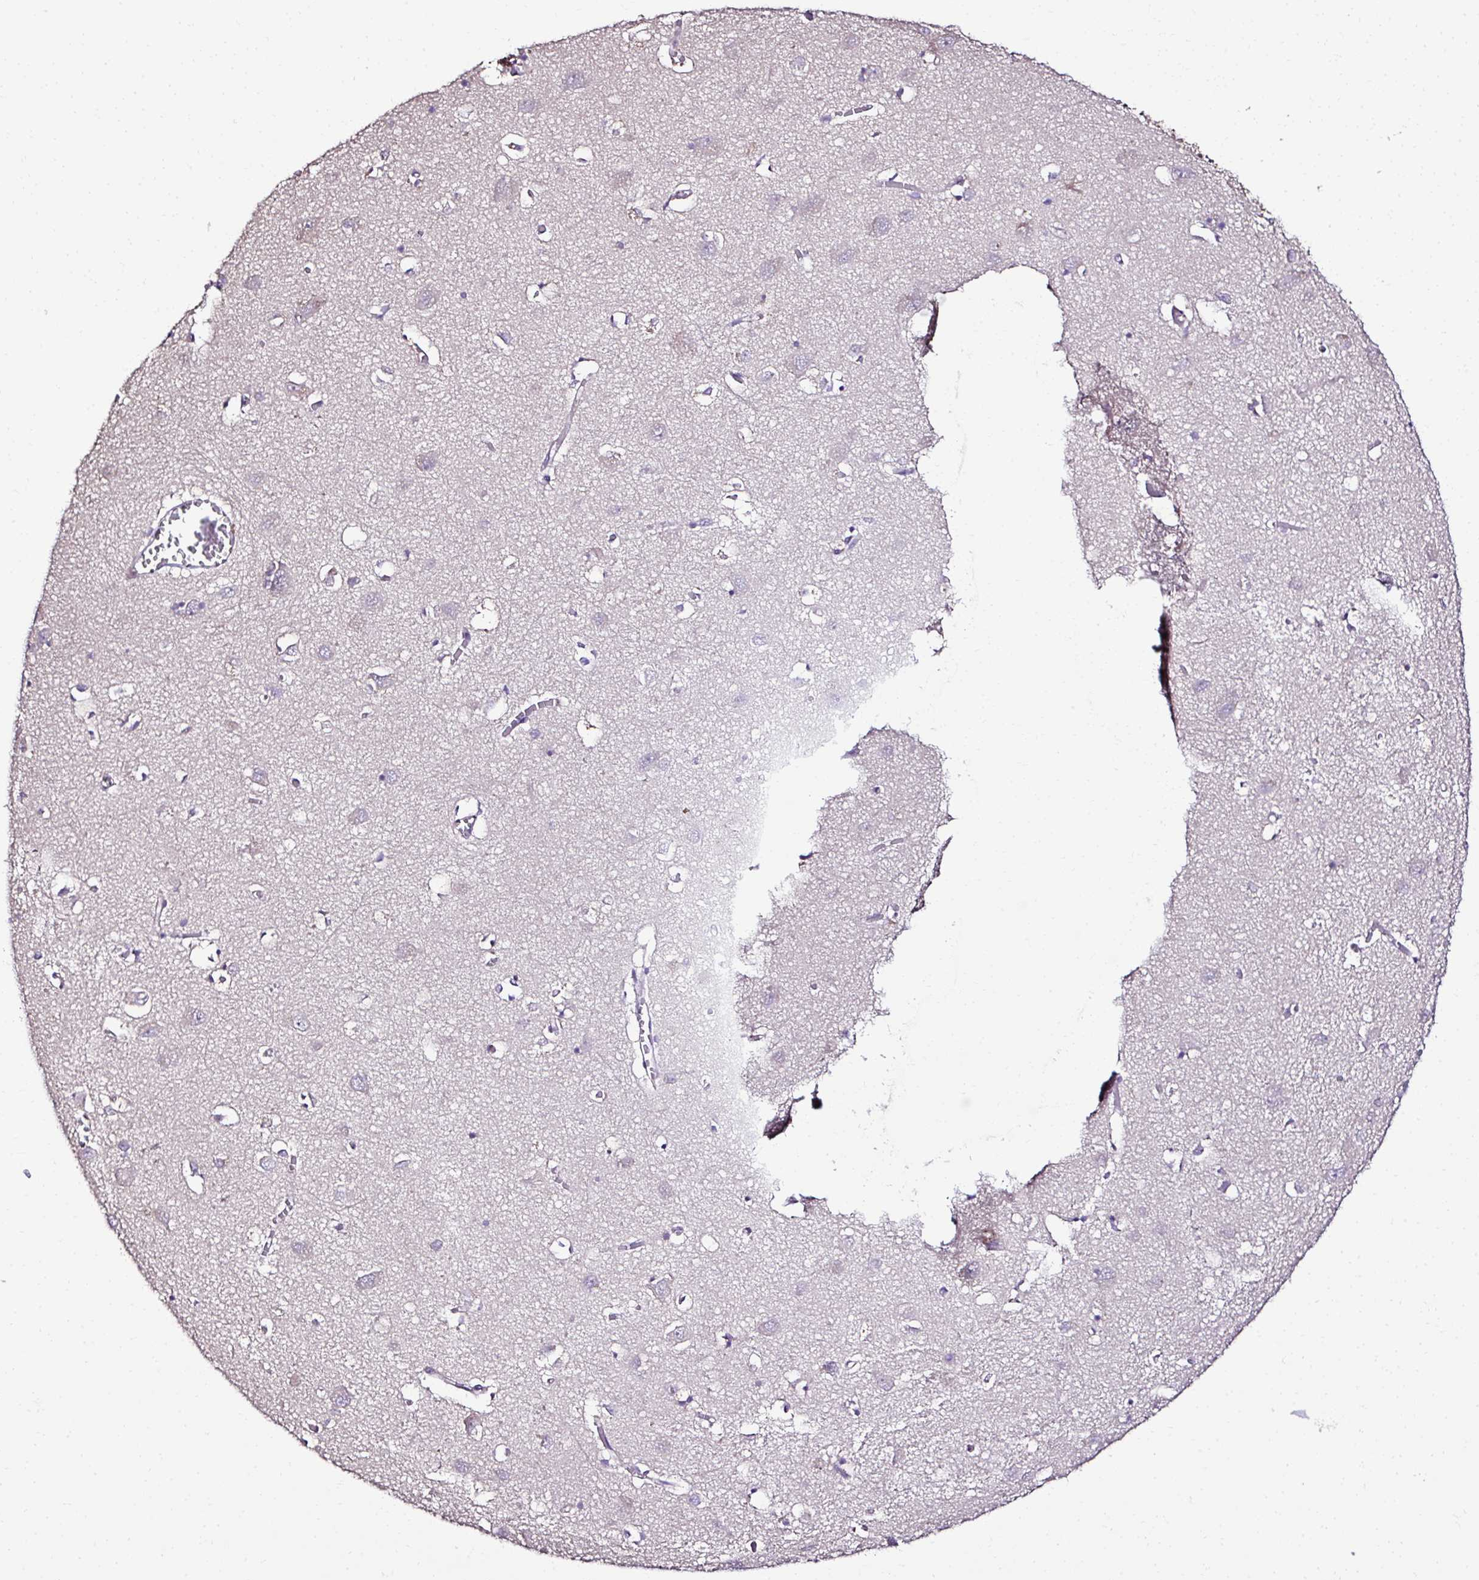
{"staining": {"intensity": "negative", "quantity": "none", "location": "none"}, "tissue": "cerebral cortex", "cell_type": "Endothelial cells", "image_type": "normal", "snomed": [{"axis": "morphology", "description": "Normal tissue, NOS"}, {"axis": "topography", "description": "Cerebral cortex"}], "caption": "Endothelial cells show no significant expression in benign cerebral cortex. (DAB IHC visualized using brightfield microscopy, high magnification).", "gene": "CCDC85C", "patient": {"sex": "male", "age": 70}}